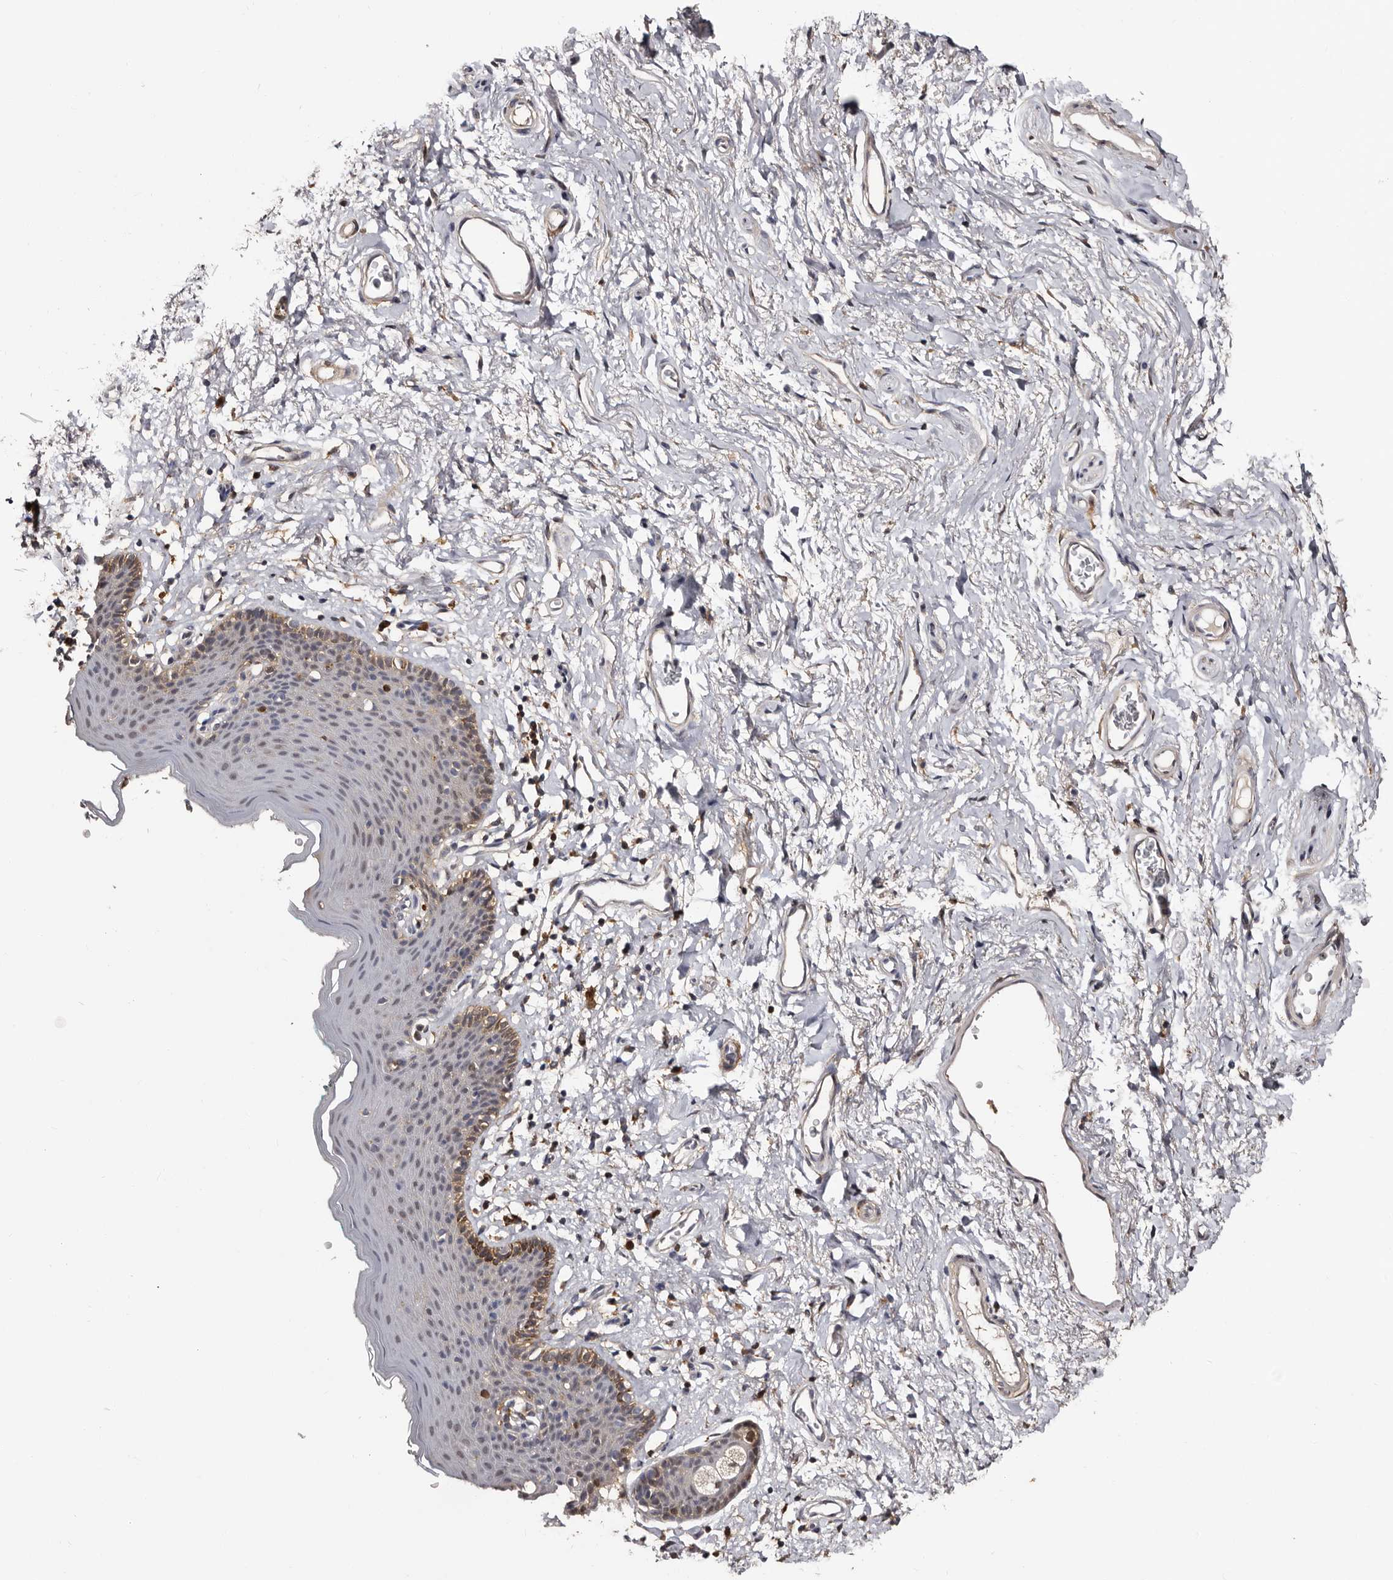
{"staining": {"intensity": "moderate", "quantity": "<25%", "location": "cytoplasmic/membranous,nuclear"}, "tissue": "skin", "cell_type": "Epidermal cells", "image_type": "normal", "snomed": [{"axis": "morphology", "description": "Normal tissue, NOS"}, {"axis": "topography", "description": "Vulva"}], "caption": "Protein staining of normal skin demonstrates moderate cytoplasmic/membranous,nuclear staining in approximately <25% of epidermal cells.", "gene": "DNPH1", "patient": {"sex": "female", "age": 66}}